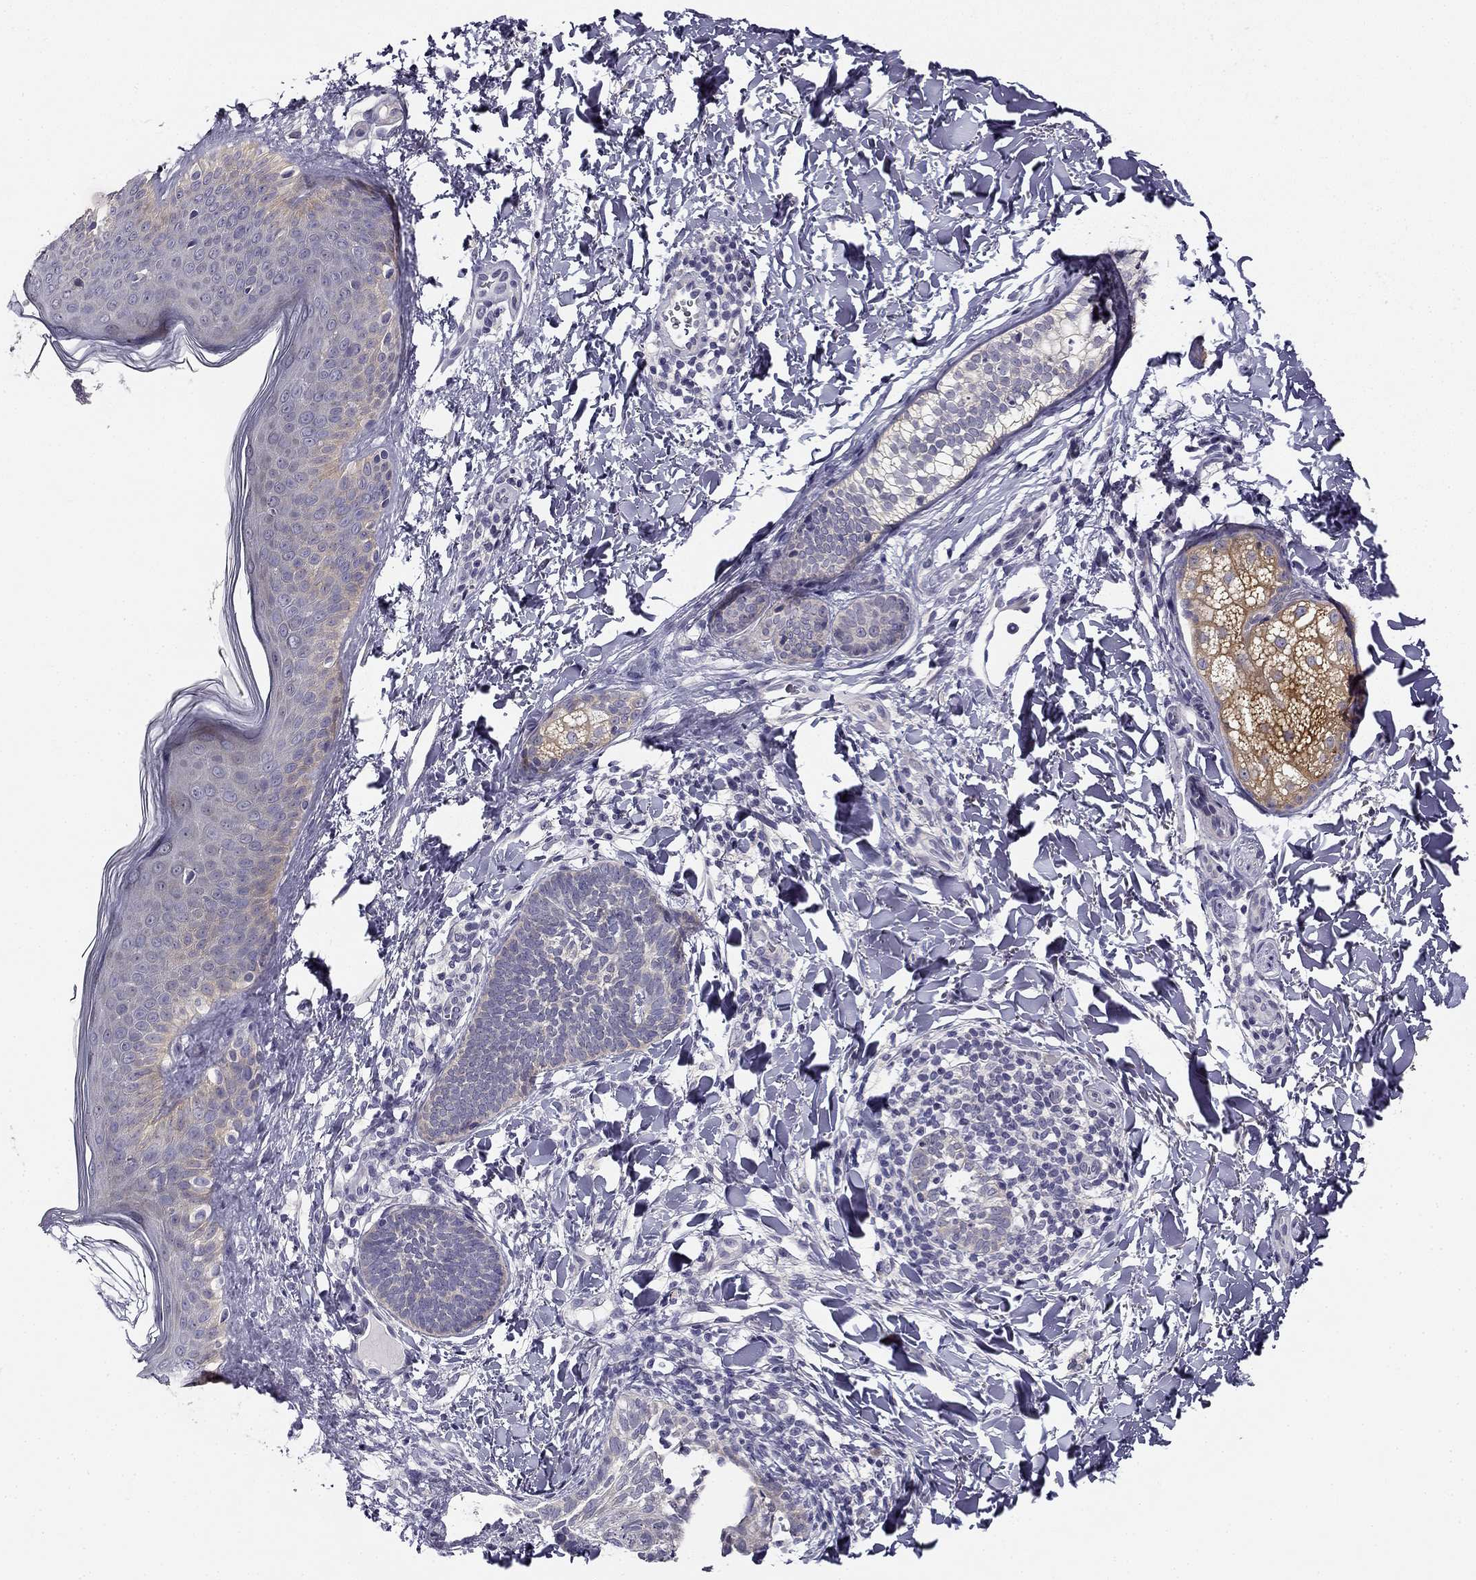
{"staining": {"intensity": "negative", "quantity": "none", "location": "none"}, "tissue": "skin cancer", "cell_type": "Tumor cells", "image_type": "cancer", "snomed": [{"axis": "morphology", "description": "Normal tissue, NOS"}, {"axis": "morphology", "description": "Basal cell carcinoma"}, {"axis": "topography", "description": "Skin"}], "caption": "Tumor cells are negative for brown protein staining in skin basal cell carcinoma.", "gene": "CNR1", "patient": {"sex": "male", "age": 46}}